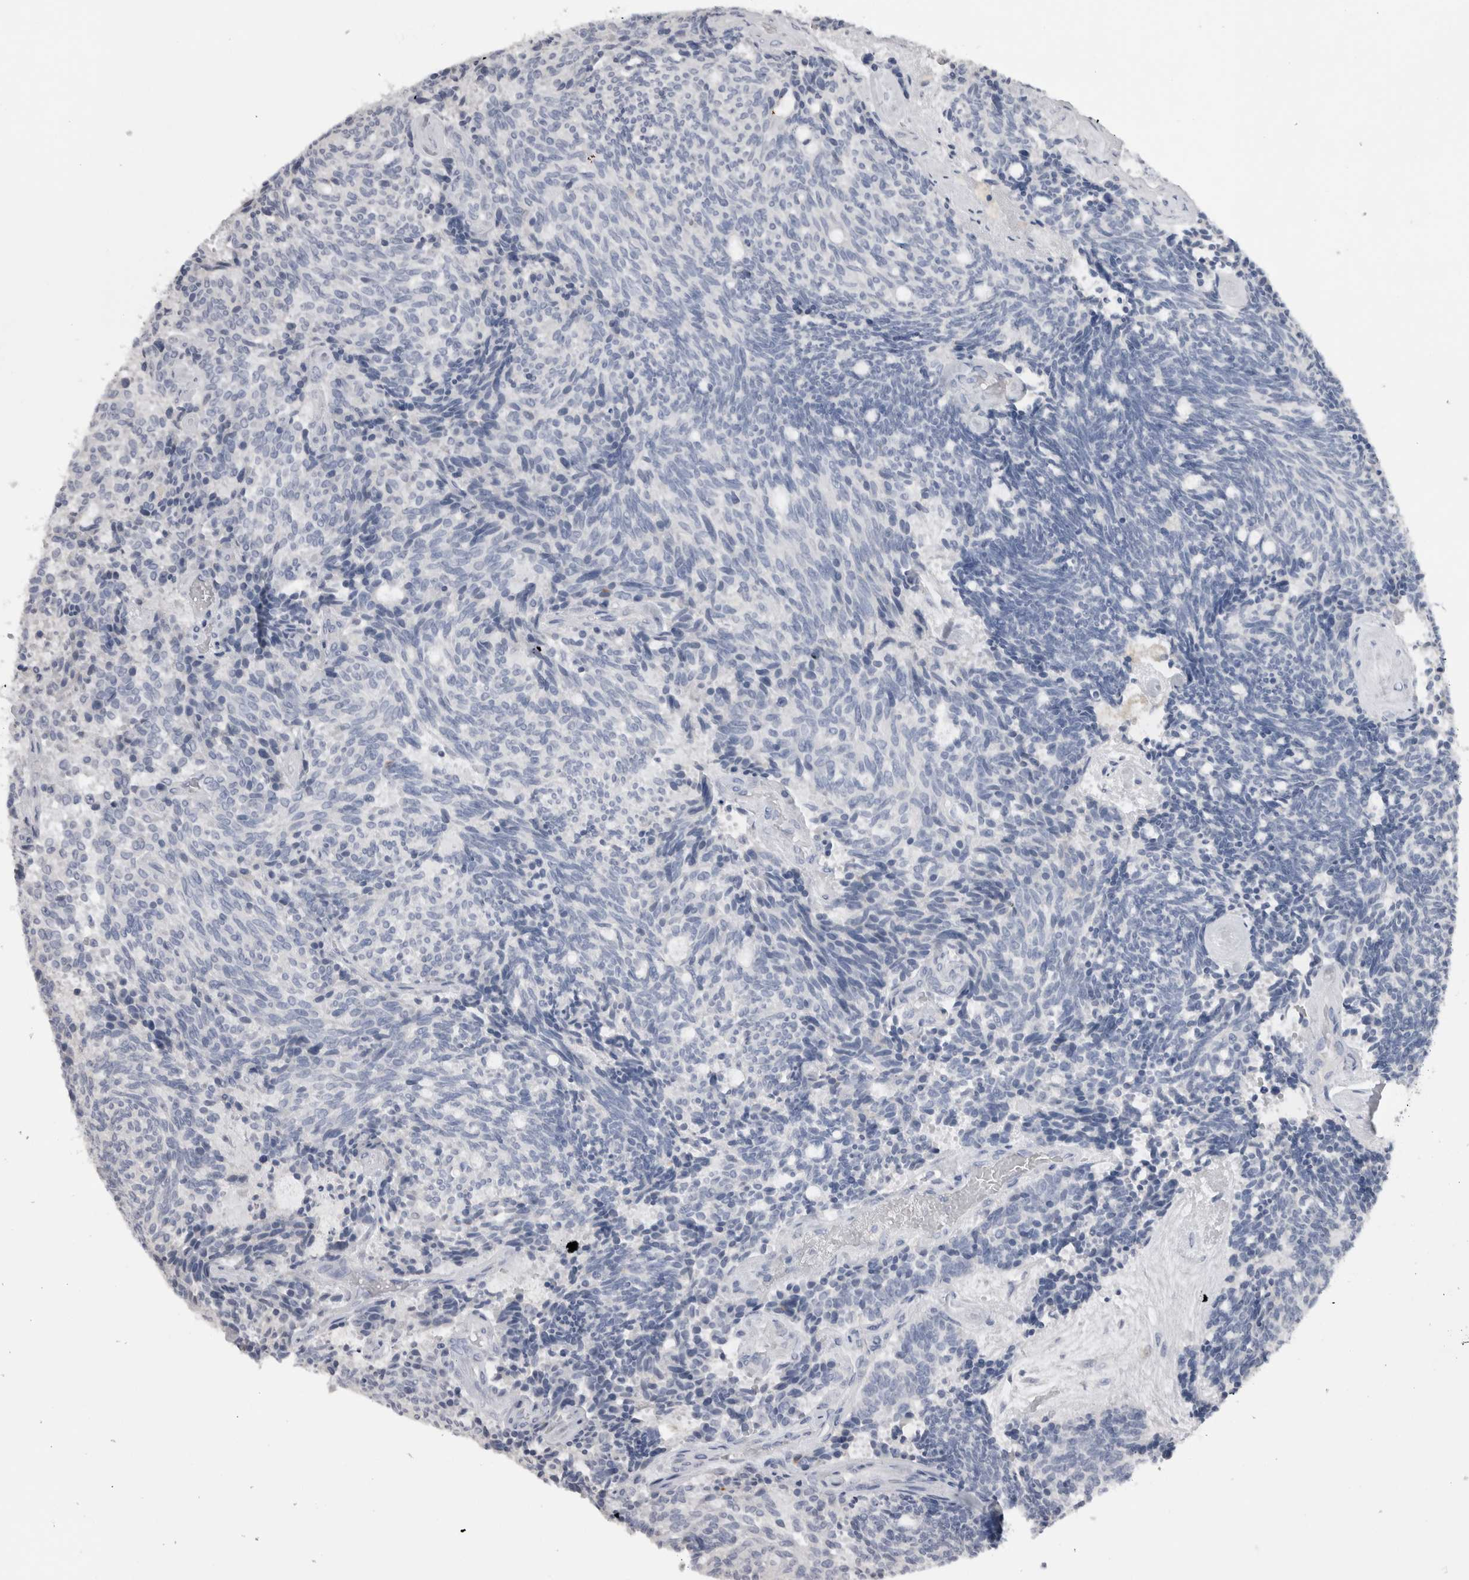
{"staining": {"intensity": "negative", "quantity": "none", "location": "none"}, "tissue": "carcinoid", "cell_type": "Tumor cells", "image_type": "cancer", "snomed": [{"axis": "morphology", "description": "Carcinoid, malignant, NOS"}, {"axis": "topography", "description": "Pancreas"}], "caption": "A histopathology image of human carcinoid is negative for staining in tumor cells.", "gene": "ADAM2", "patient": {"sex": "female", "age": 54}}